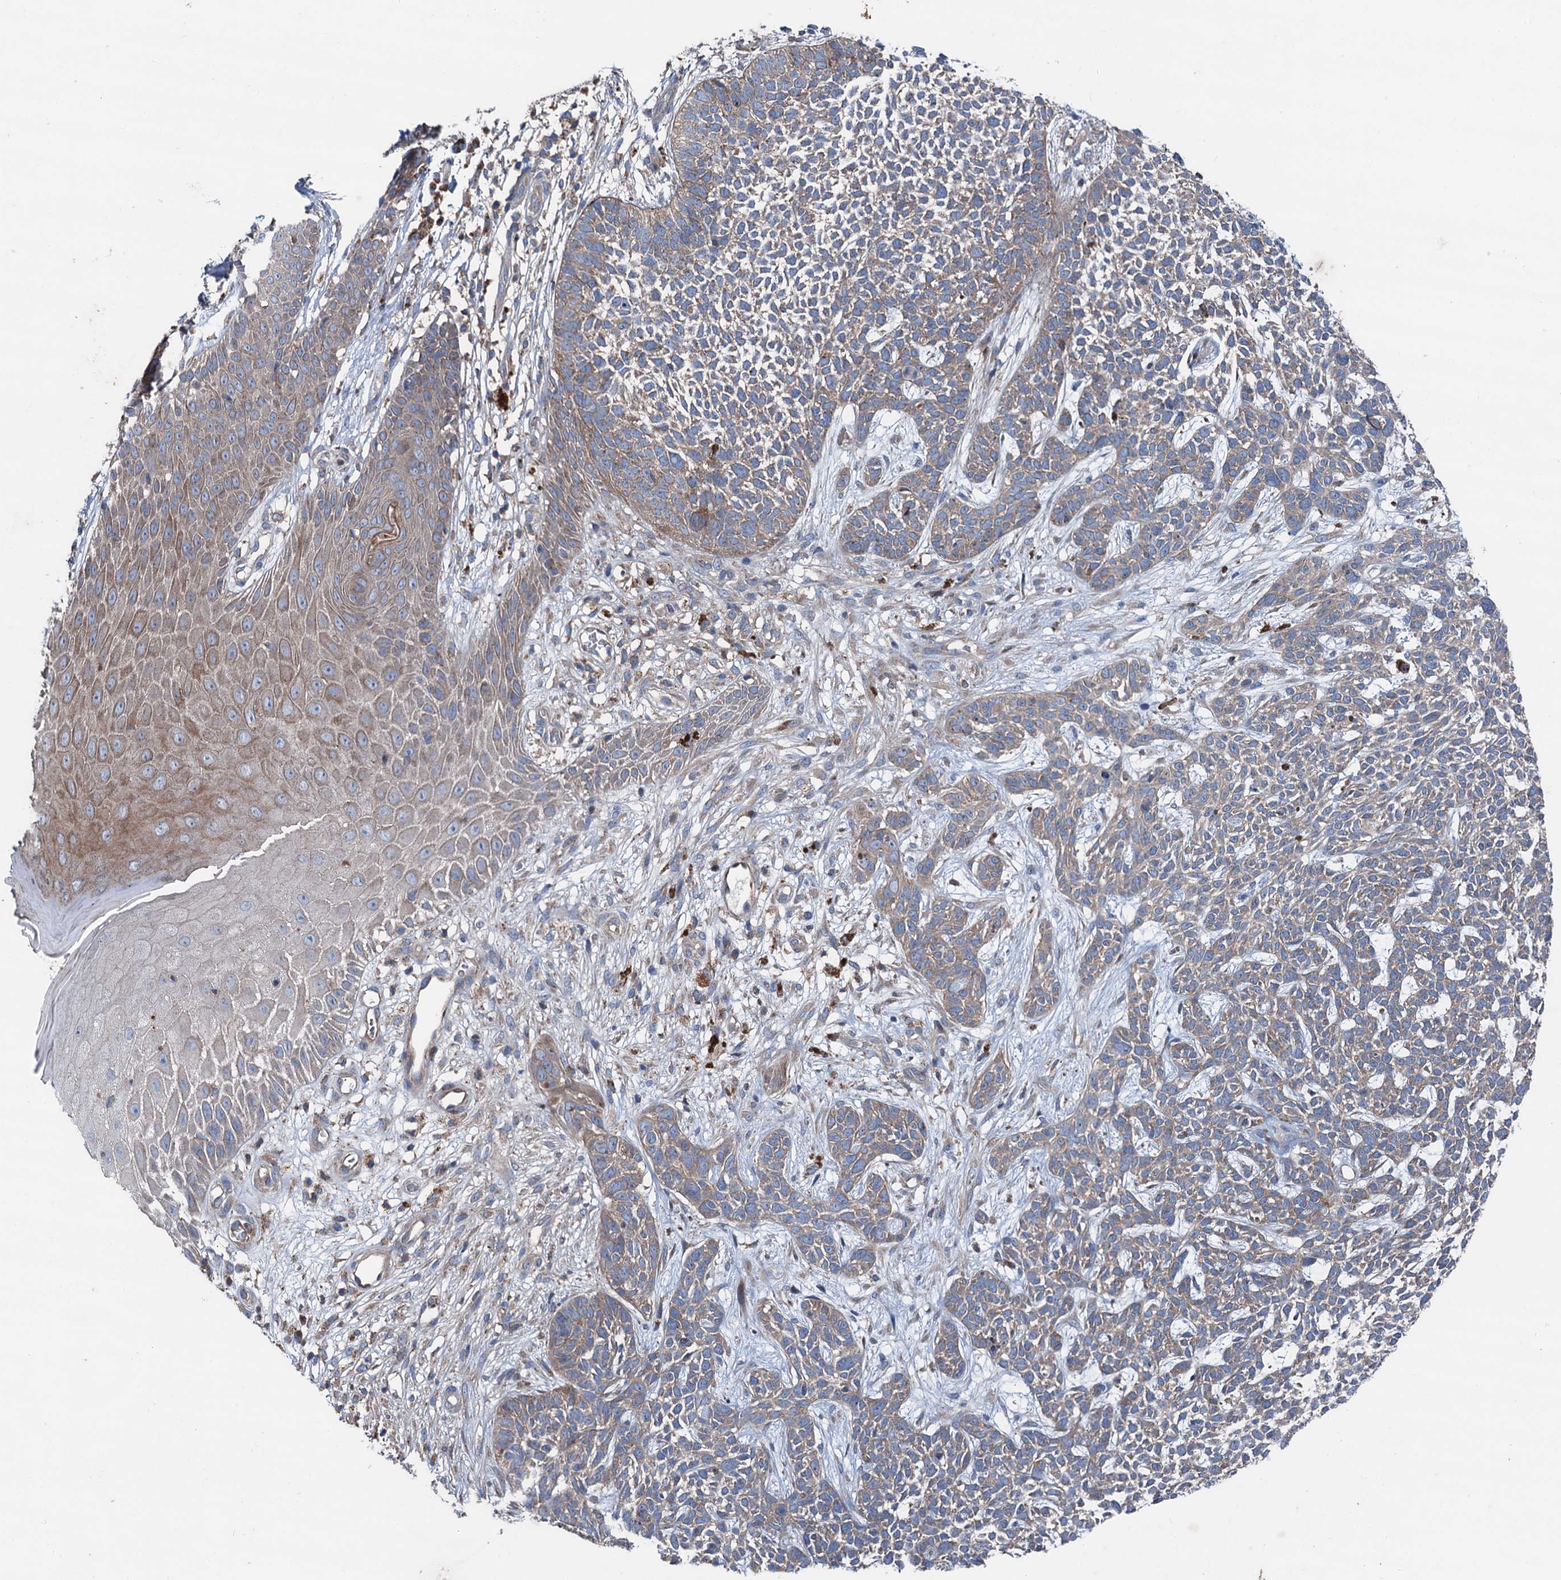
{"staining": {"intensity": "weak", "quantity": ">75%", "location": "cytoplasmic/membranous"}, "tissue": "skin cancer", "cell_type": "Tumor cells", "image_type": "cancer", "snomed": [{"axis": "morphology", "description": "Basal cell carcinoma"}, {"axis": "topography", "description": "Skin"}], "caption": "Immunohistochemical staining of human basal cell carcinoma (skin) exhibits weak cytoplasmic/membranous protein staining in approximately >75% of tumor cells.", "gene": "RUFY1", "patient": {"sex": "female", "age": 84}}